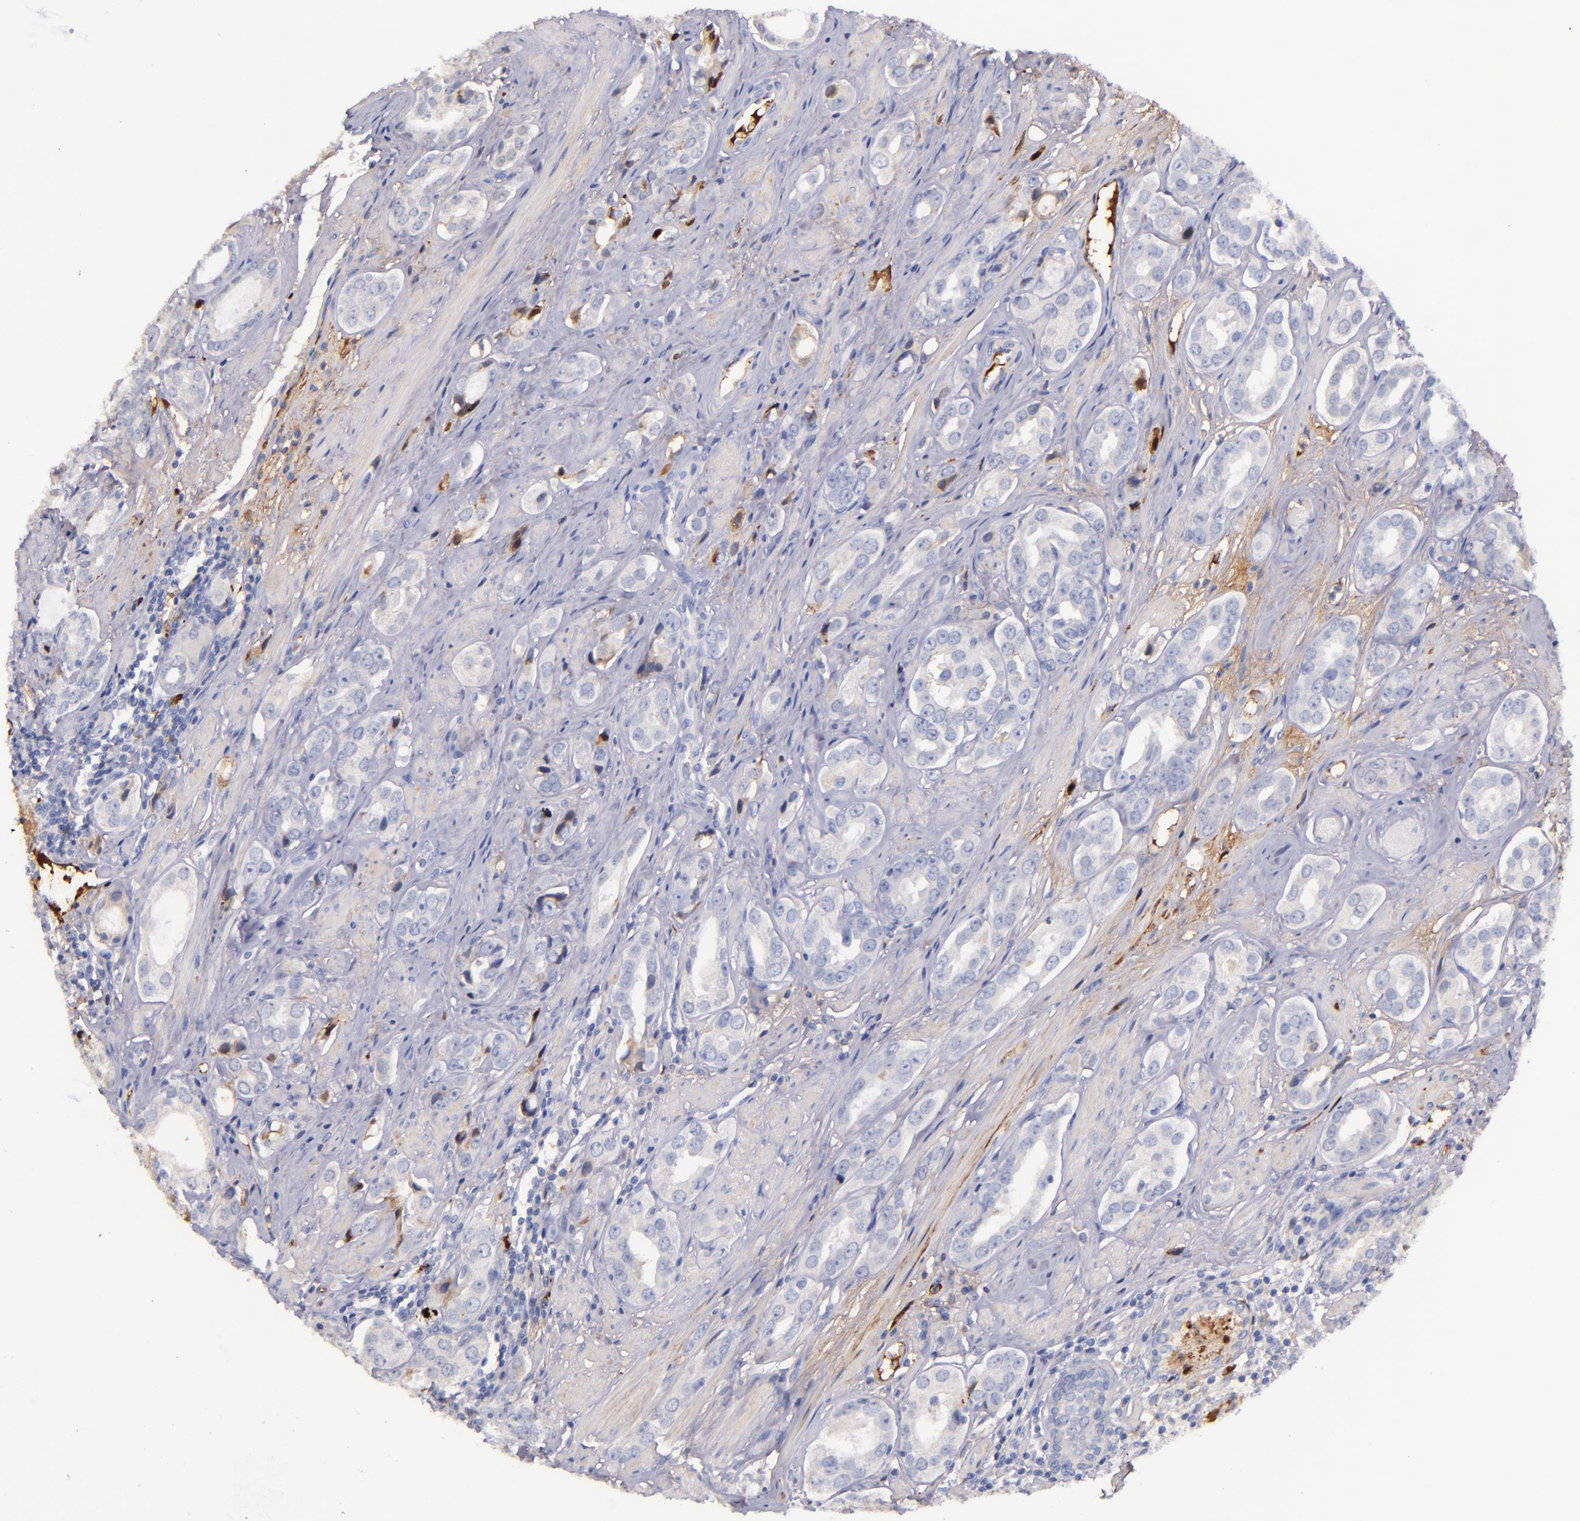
{"staining": {"intensity": "weak", "quantity": ">75%", "location": "cytoplasmic/membranous"}, "tissue": "prostate cancer", "cell_type": "Tumor cells", "image_type": "cancer", "snomed": [{"axis": "morphology", "description": "Adenocarcinoma, Medium grade"}, {"axis": "topography", "description": "Prostate"}], "caption": "IHC micrograph of human prostate cancer stained for a protein (brown), which displays low levels of weak cytoplasmic/membranous expression in approximately >75% of tumor cells.", "gene": "KNG1", "patient": {"sex": "male", "age": 53}}